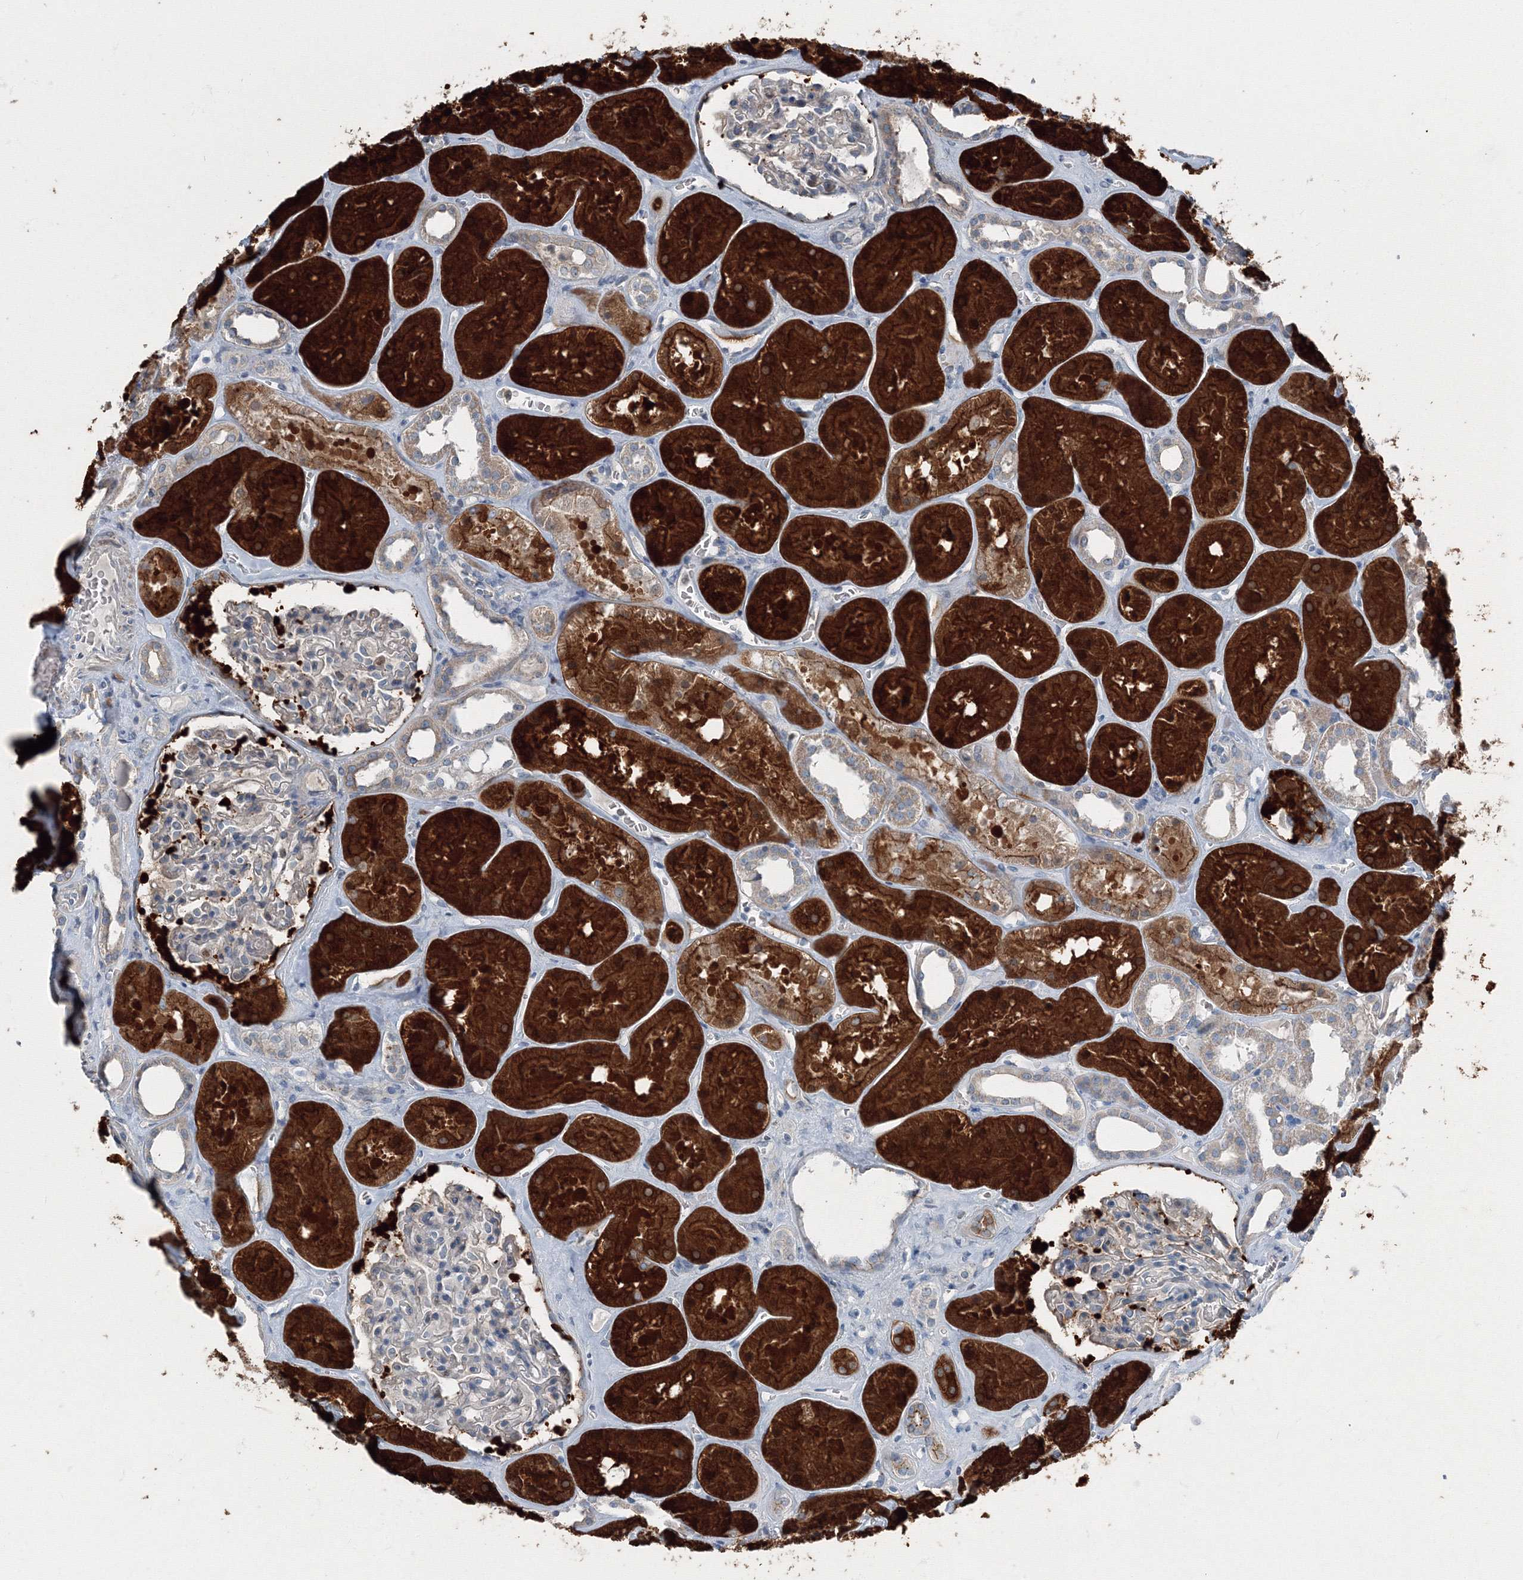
{"staining": {"intensity": "negative", "quantity": "none", "location": "none"}, "tissue": "kidney", "cell_type": "Cells in glomeruli", "image_type": "normal", "snomed": [{"axis": "morphology", "description": "Normal tissue, NOS"}, {"axis": "topography", "description": "Kidney"}], "caption": "This micrograph is of unremarkable kidney stained with IHC to label a protein in brown with the nuclei are counter-stained blue. There is no expression in cells in glomeruli.", "gene": "AASDH", "patient": {"sex": "female", "age": 41}}